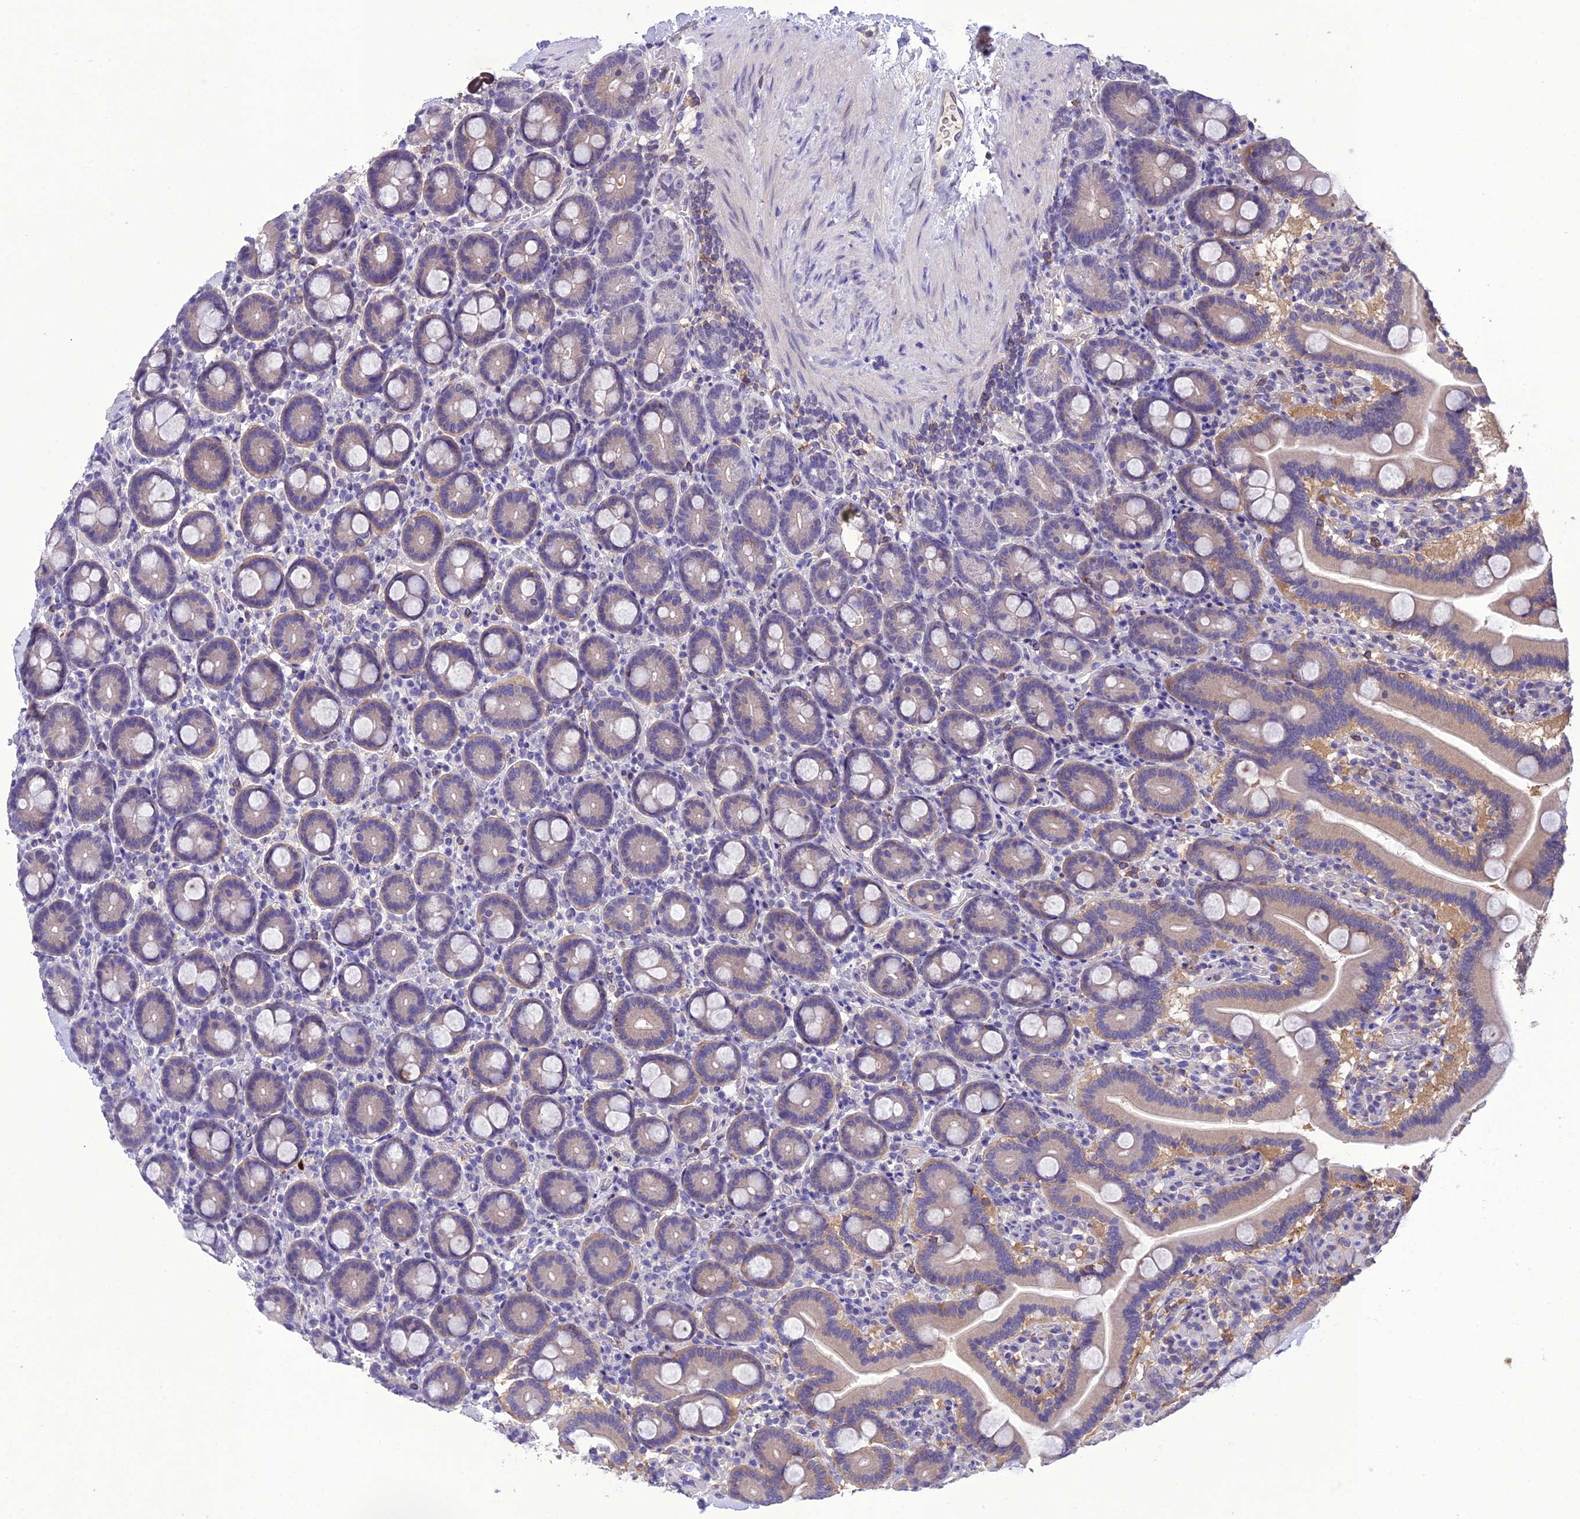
{"staining": {"intensity": "moderate", "quantity": "<25%", "location": "cytoplasmic/membranous"}, "tissue": "duodenum", "cell_type": "Glandular cells", "image_type": "normal", "snomed": [{"axis": "morphology", "description": "Normal tissue, NOS"}, {"axis": "topography", "description": "Duodenum"}], "caption": "Brown immunohistochemical staining in benign human duodenum shows moderate cytoplasmic/membranous expression in approximately <25% of glandular cells. Using DAB (3,3'-diaminobenzidine) (brown) and hematoxylin (blue) stains, captured at high magnification using brightfield microscopy.", "gene": "SNX24", "patient": {"sex": "male", "age": 55}}